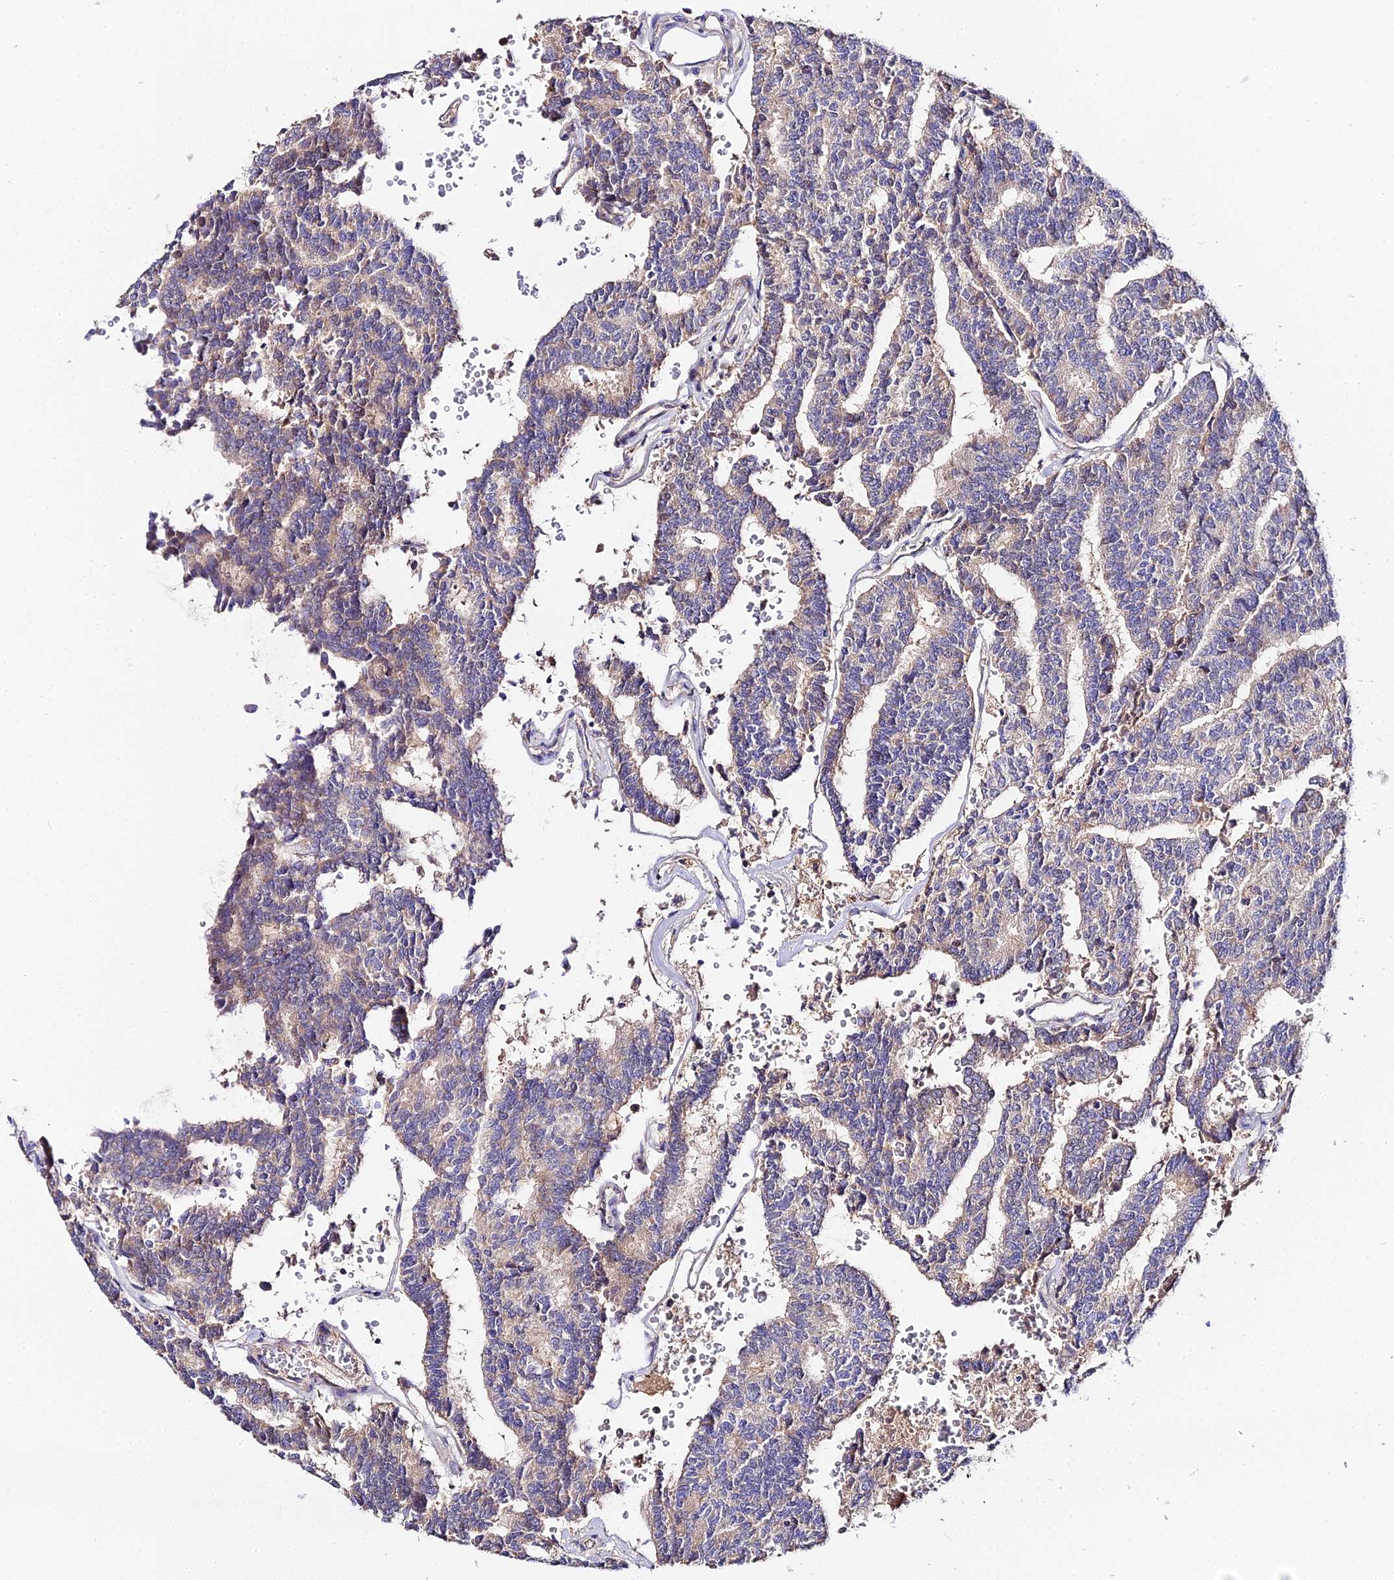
{"staining": {"intensity": "weak", "quantity": "<25%", "location": "cytoplasmic/membranous"}, "tissue": "thyroid cancer", "cell_type": "Tumor cells", "image_type": "cancer", "snomed": [{"axis": "morphology", "description": "Papillary adenocarcinoma, NOS"}, {"axis": "topography", "description": "Thyroid gland"}], "caption": "The immunohistochemistry micrograph has no significant expression in tumor cells of thyroid papillary adenocarcinoma tissue. Brightfield microscopy of immunohistochemistry (IHC) stained with DAB (brown) and hematoxylin (blue), captured at high magnification.", "gene": "SCX", "patient": {"sex": "female", "age": 35}}